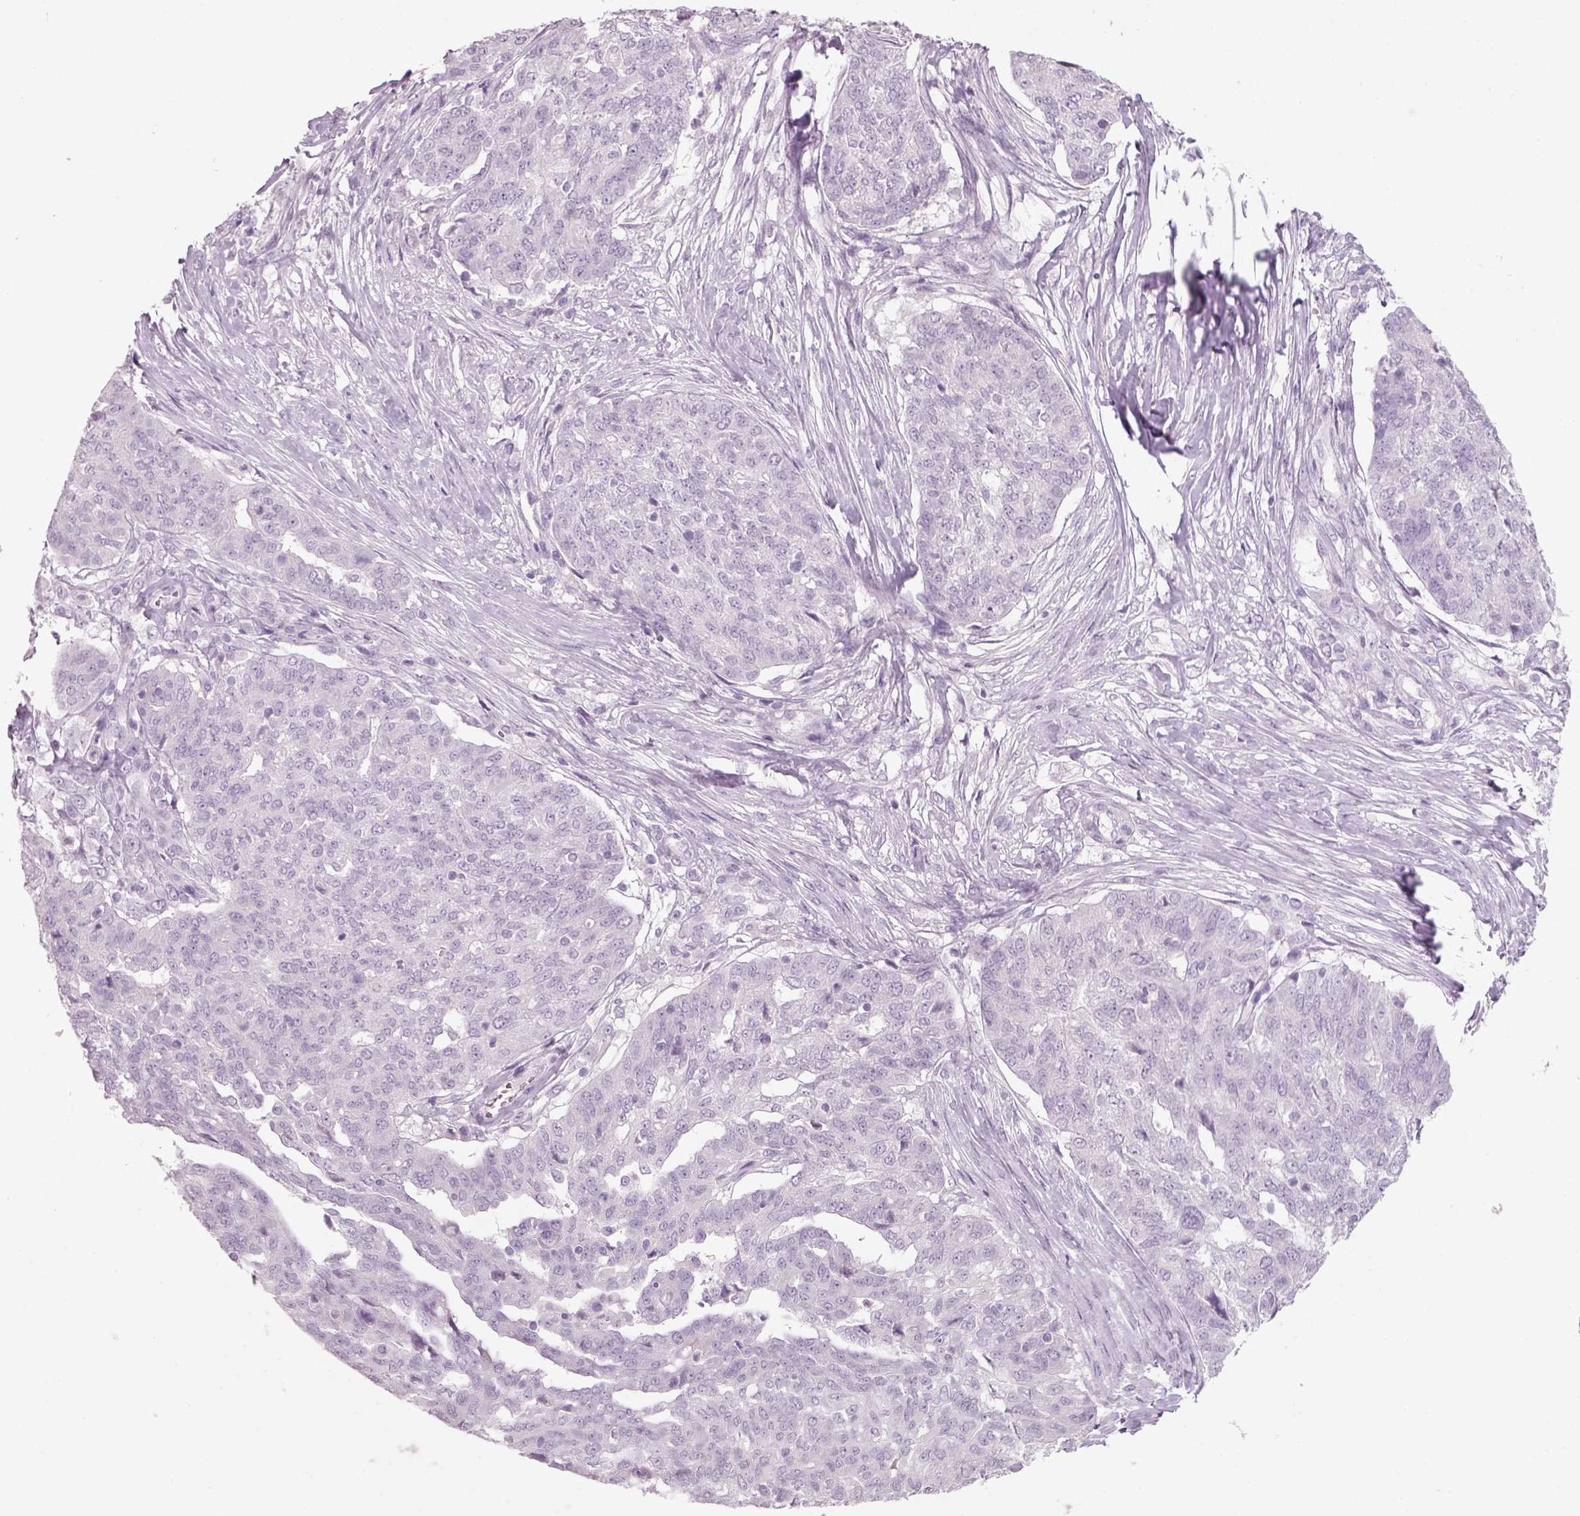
{"staining": {"intensity": "negative", "quantity": "none", "location": "none"}, "tissue": "ovarian cancer", "cell_type": "Tumor cells", "image_type": "cancer", "snomed": [{"axis": "morphology", "description": "Cystadenocarcinoma, serous, NOS"}, {"axis": "topography", "description": "Ovary"}], "caption": "Tumor cells are negative for brown protein staining in ovarian serous cystadenocarcinoma. The staining was performed using DAB to visualize the protein expression in brown, while the nuclei were stained in blue with hematoxylin (Magnification: 20x).", "gene": "SLC6A2", "patient": {"sex": "female", "age": 67}}